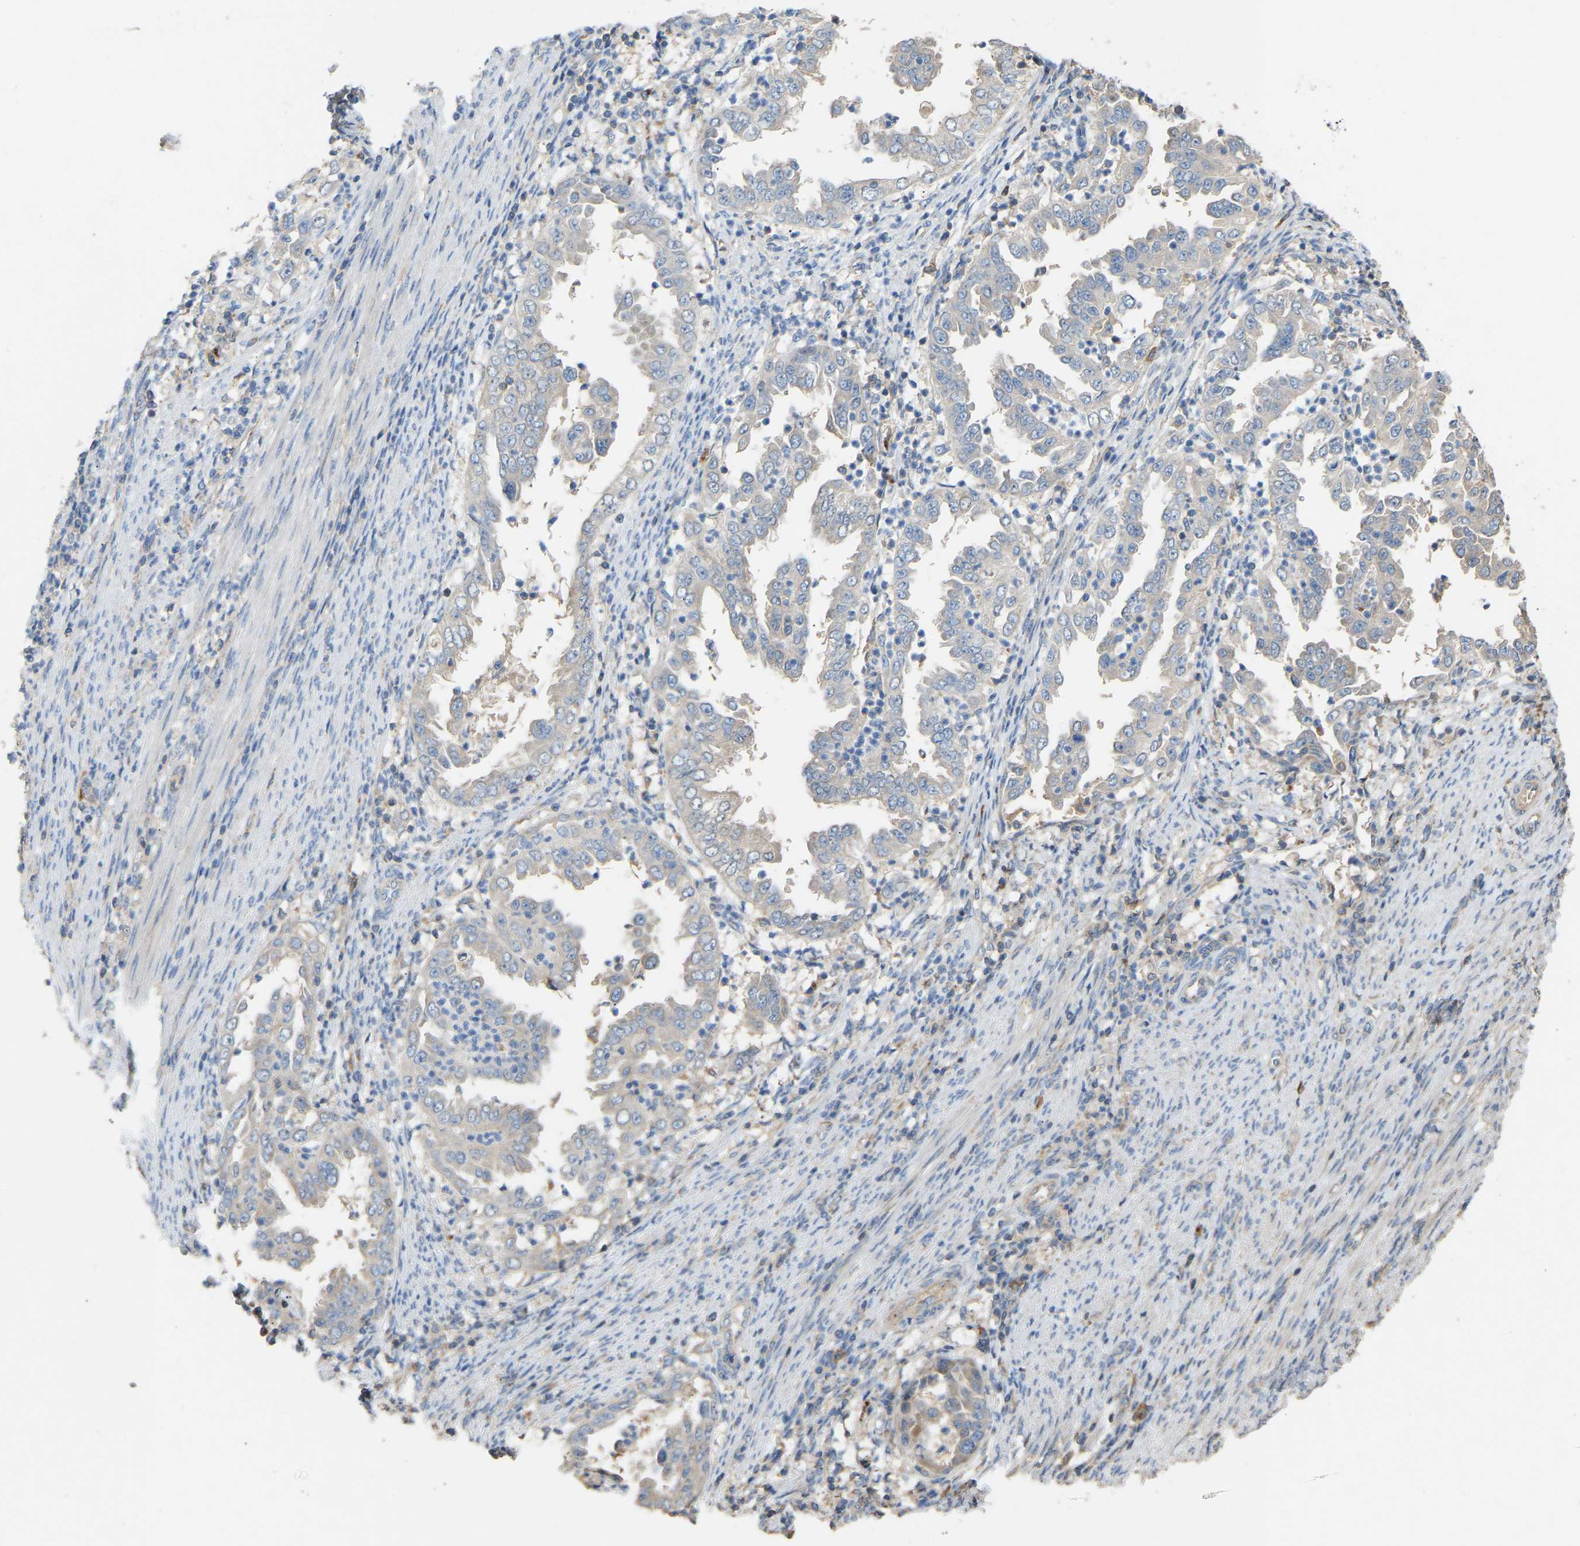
{"staining": {"intensity": "weak", "quantity": "<25%", "location": "cytoplasmic/membranous"}, "tissue": "endometrial cancer", "cell_type": "Tumor cells", "image_type": "cancer", "snomed": [{"axis": "morphology", "description": "Adenocarcinoma, NOS"}, {"axis": "topography", "description": "Endometrium"}], "caption": "Immunohistochemical staining of human endometrial adenocarcinoma reveals no significant expression in tumor cells.", "gene": "RGP1", "patient": {"sex": "female", "age": 85}}